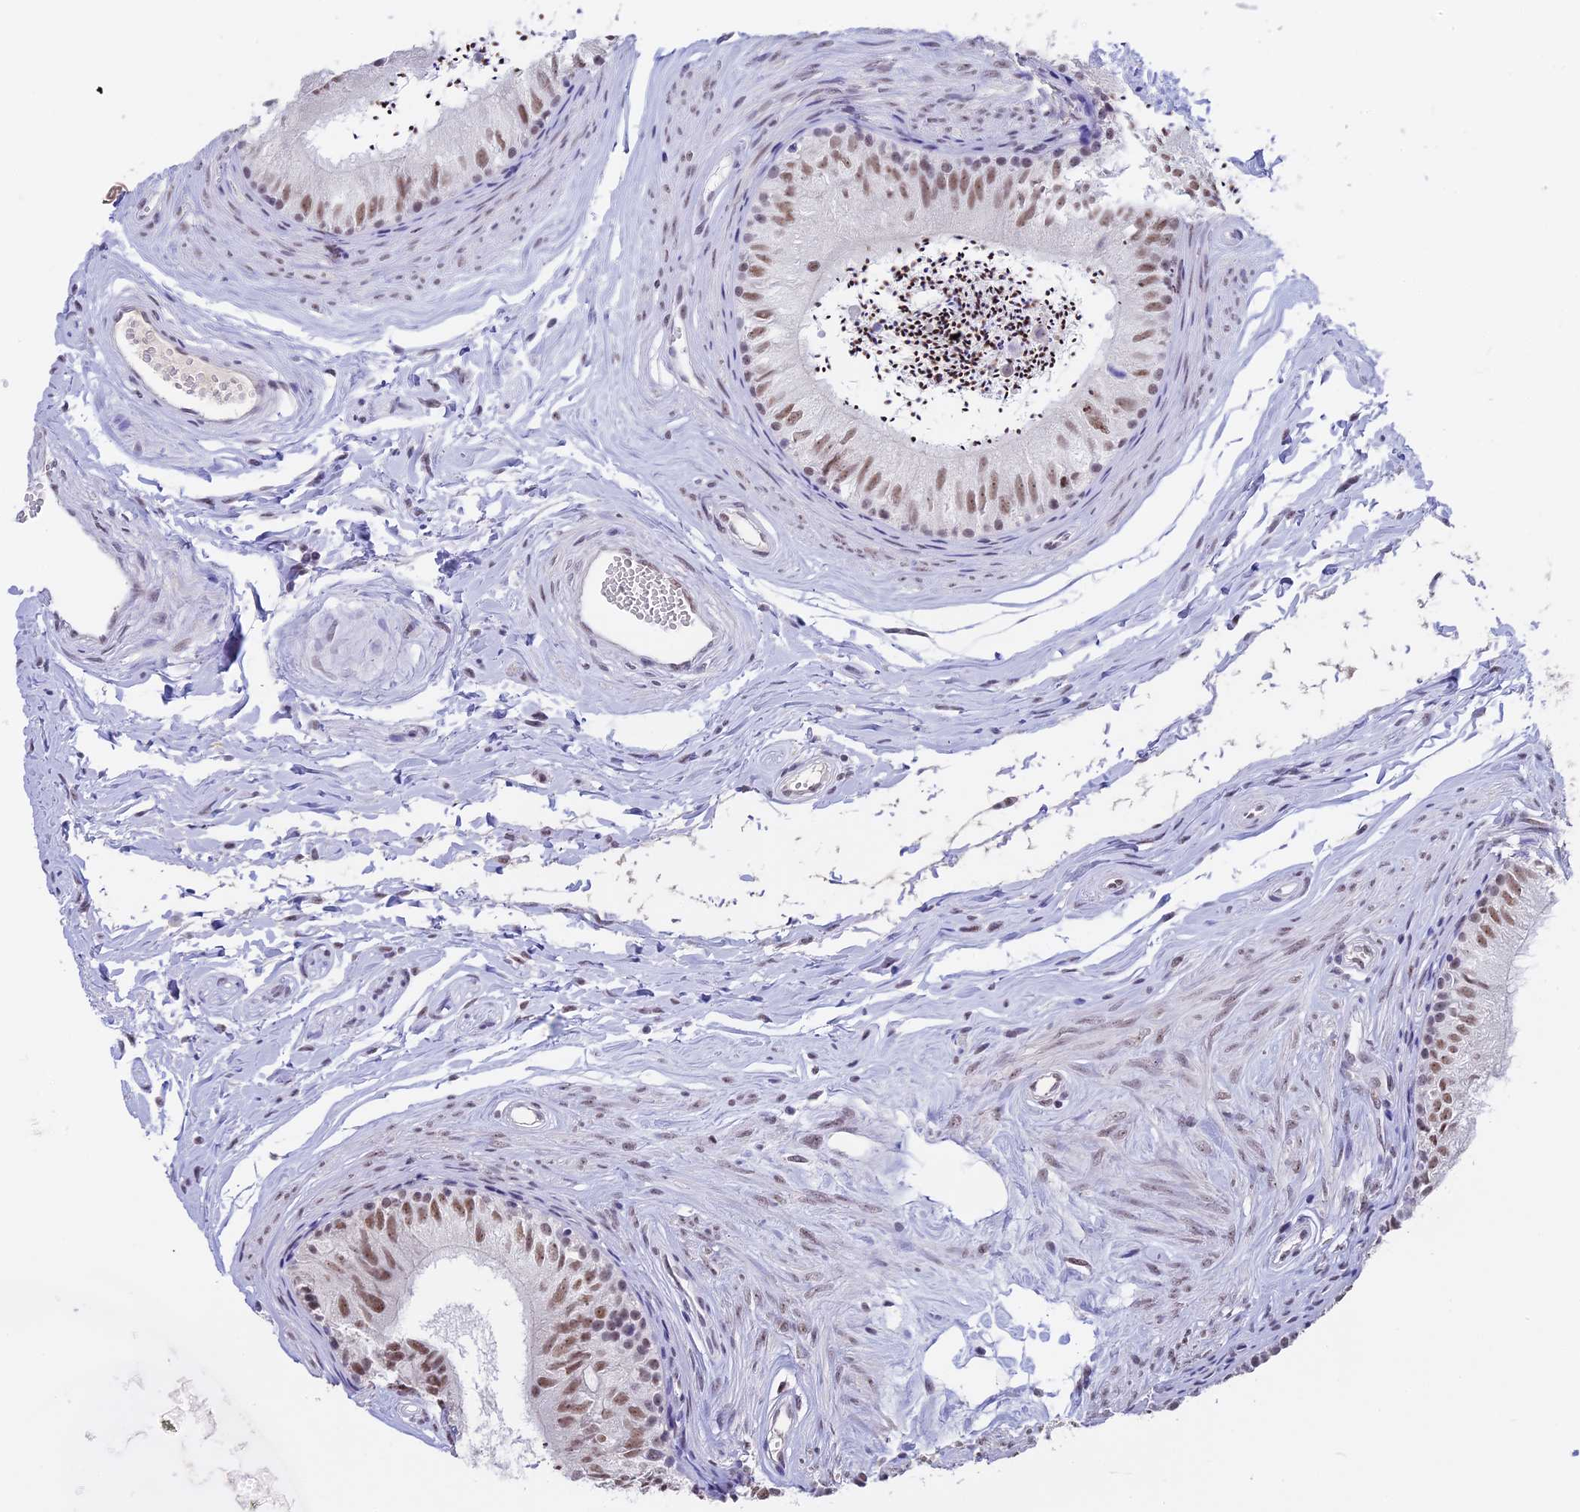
{"staining": {"intensity": "moderate", "quantity": ">75%", "location": "nuclear"}, "tissue": "epididymis", "cell_type": "Glandular cells", "image_type": "normal", "snomed": [{"axis": "morphology", "description": "Normal tissue, NOS"}, {"axis": "topography", "description": "Epididymis"}], "caption": "Glandular cells display medium levels of moderate nuclear staining in about >75% of cells in benign human epididymis. Nuclei are stained in blue.", "gene": "SETD2", "patient": {"sex": "male", "age": 56}}